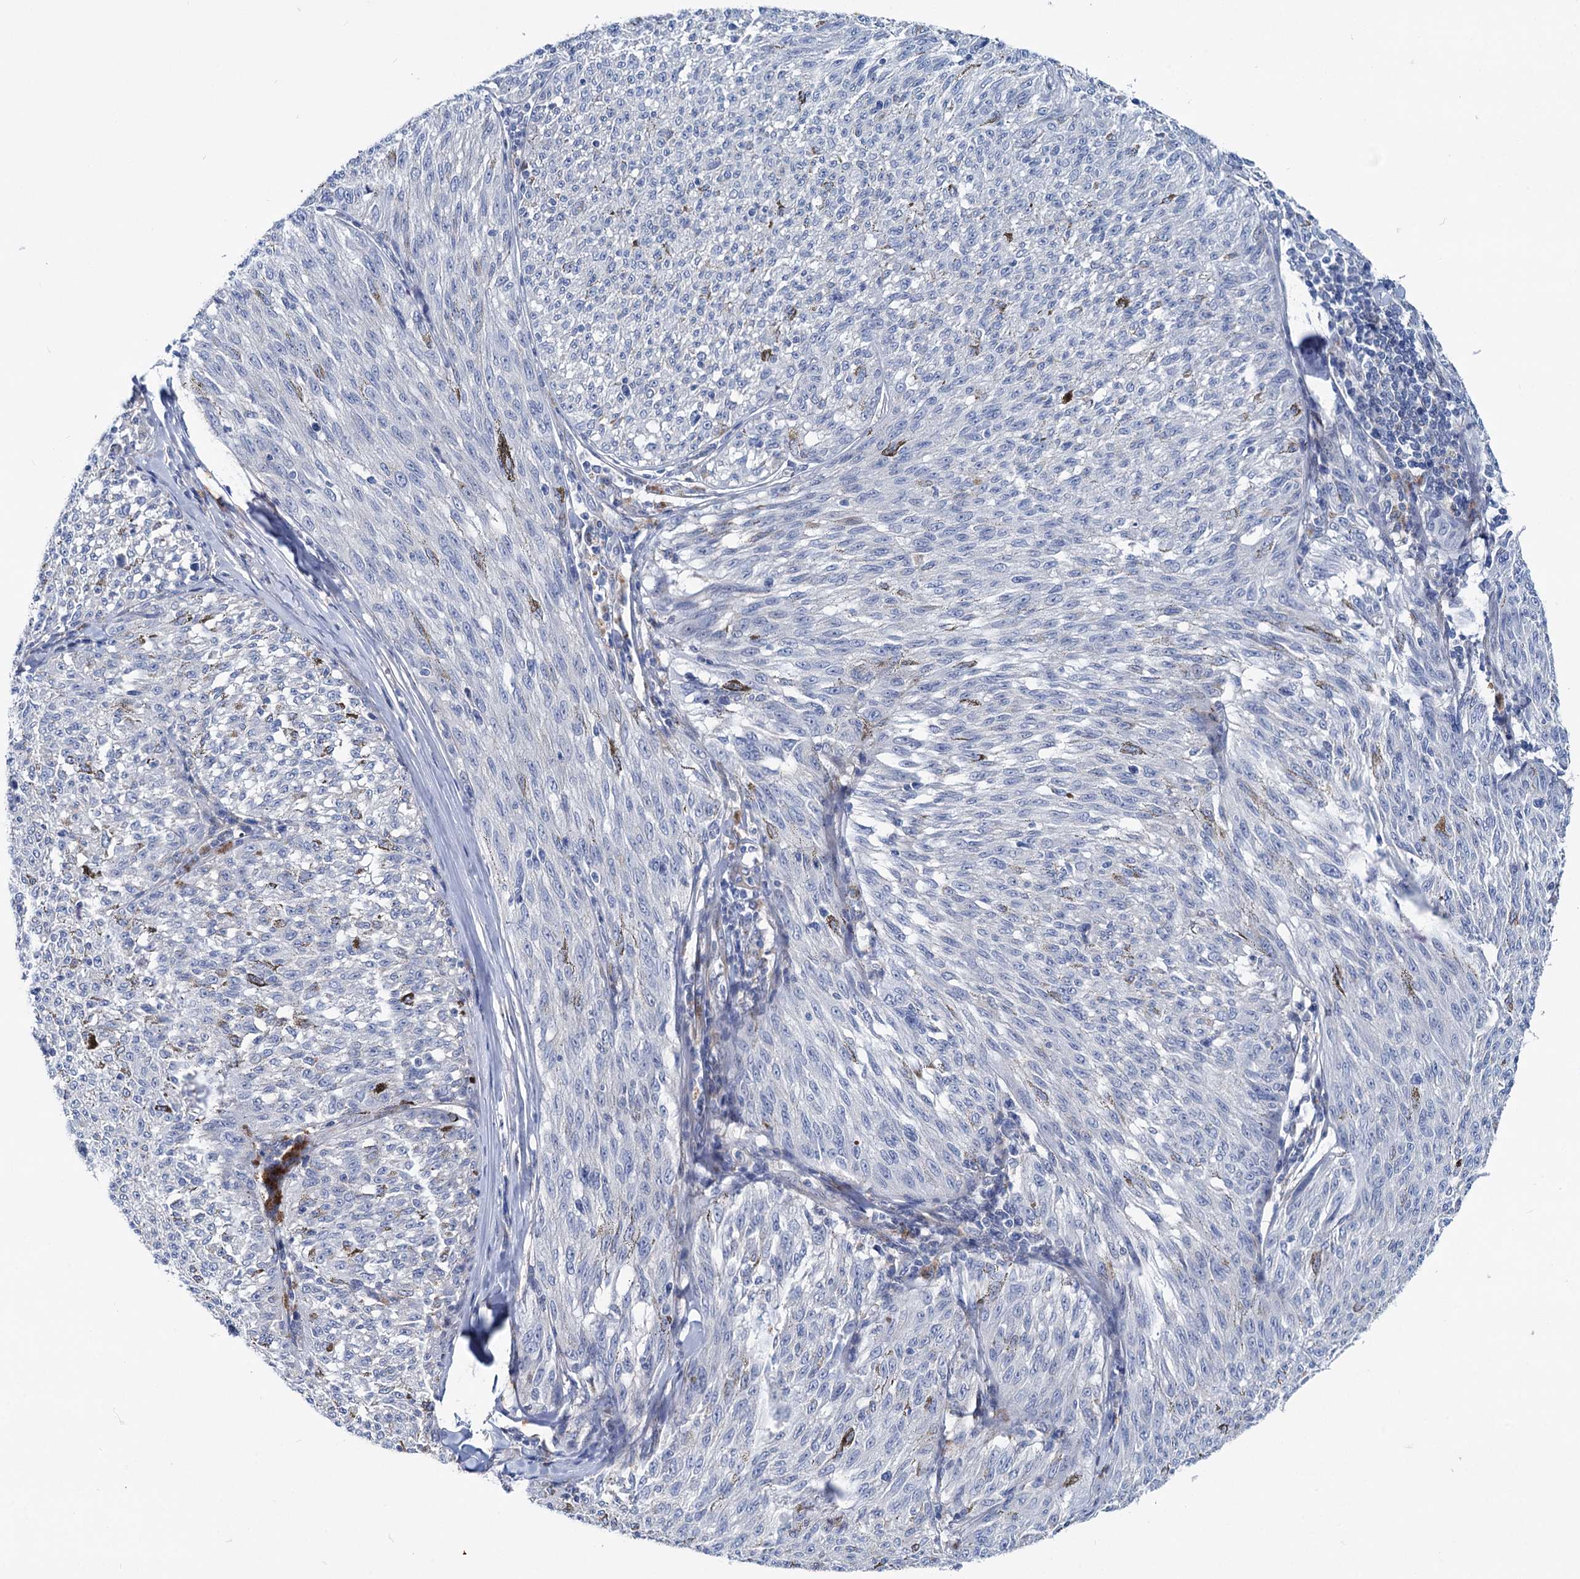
{"staining": {"intensity": "negative", "quantity": "none", "location": "none"}, "tissue": "melanoma", "cell_type": "Tumor cells", "image_type": "cancer", "snomed": [{"axis": "morphology", "description": "Malignant melanoma, NOS"}, {"axis": "topography", "description": "Skin"}], "caption": "This is an IHC image of malignant melanoma. There is no positivity in tumor cells.", "gene": "CHDH", "patient": {"sex": "female", "age": 72}}